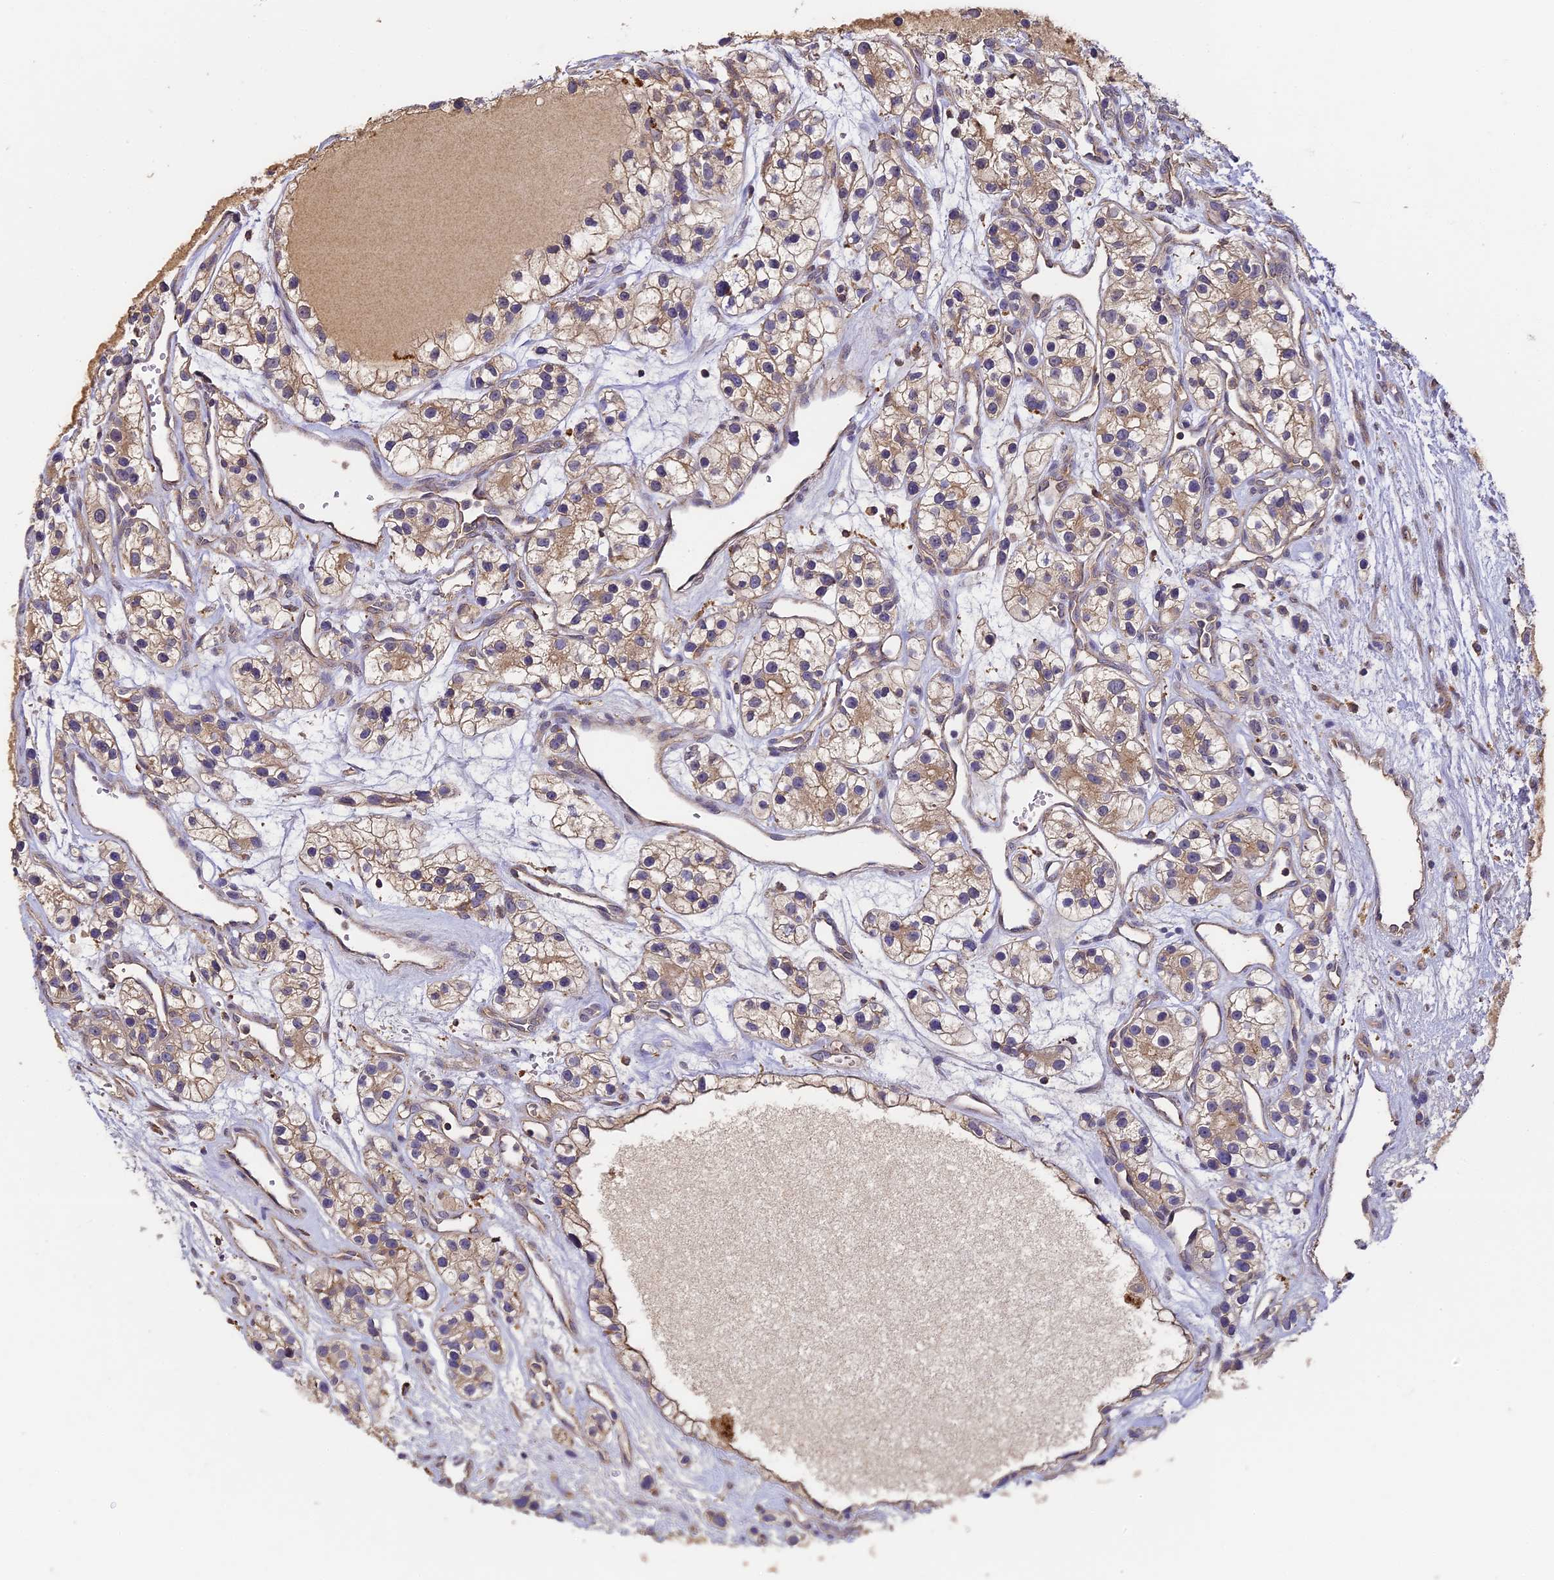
{"staining": {"intensity": "moderate", "quantity": ">75%", "location": "cytoplasmic/membranous"}, "tissue": "renal cancer", "cell_type": "Tumor cells", "image_type": "cancer", "snomed": [{"axis": "morphology", "description": "Adenocarcinoma, NOS"}, {"axis": "topography", "description": "Kidney"}], "caption": "Renal cancer (adenocarcinoma) tissue demonstrates moderate cytoplasmic/membranous positivity in approximately >75% of tumor cells", "gene": "YAE1", "patient": {"sex": "female", "age": 57}}